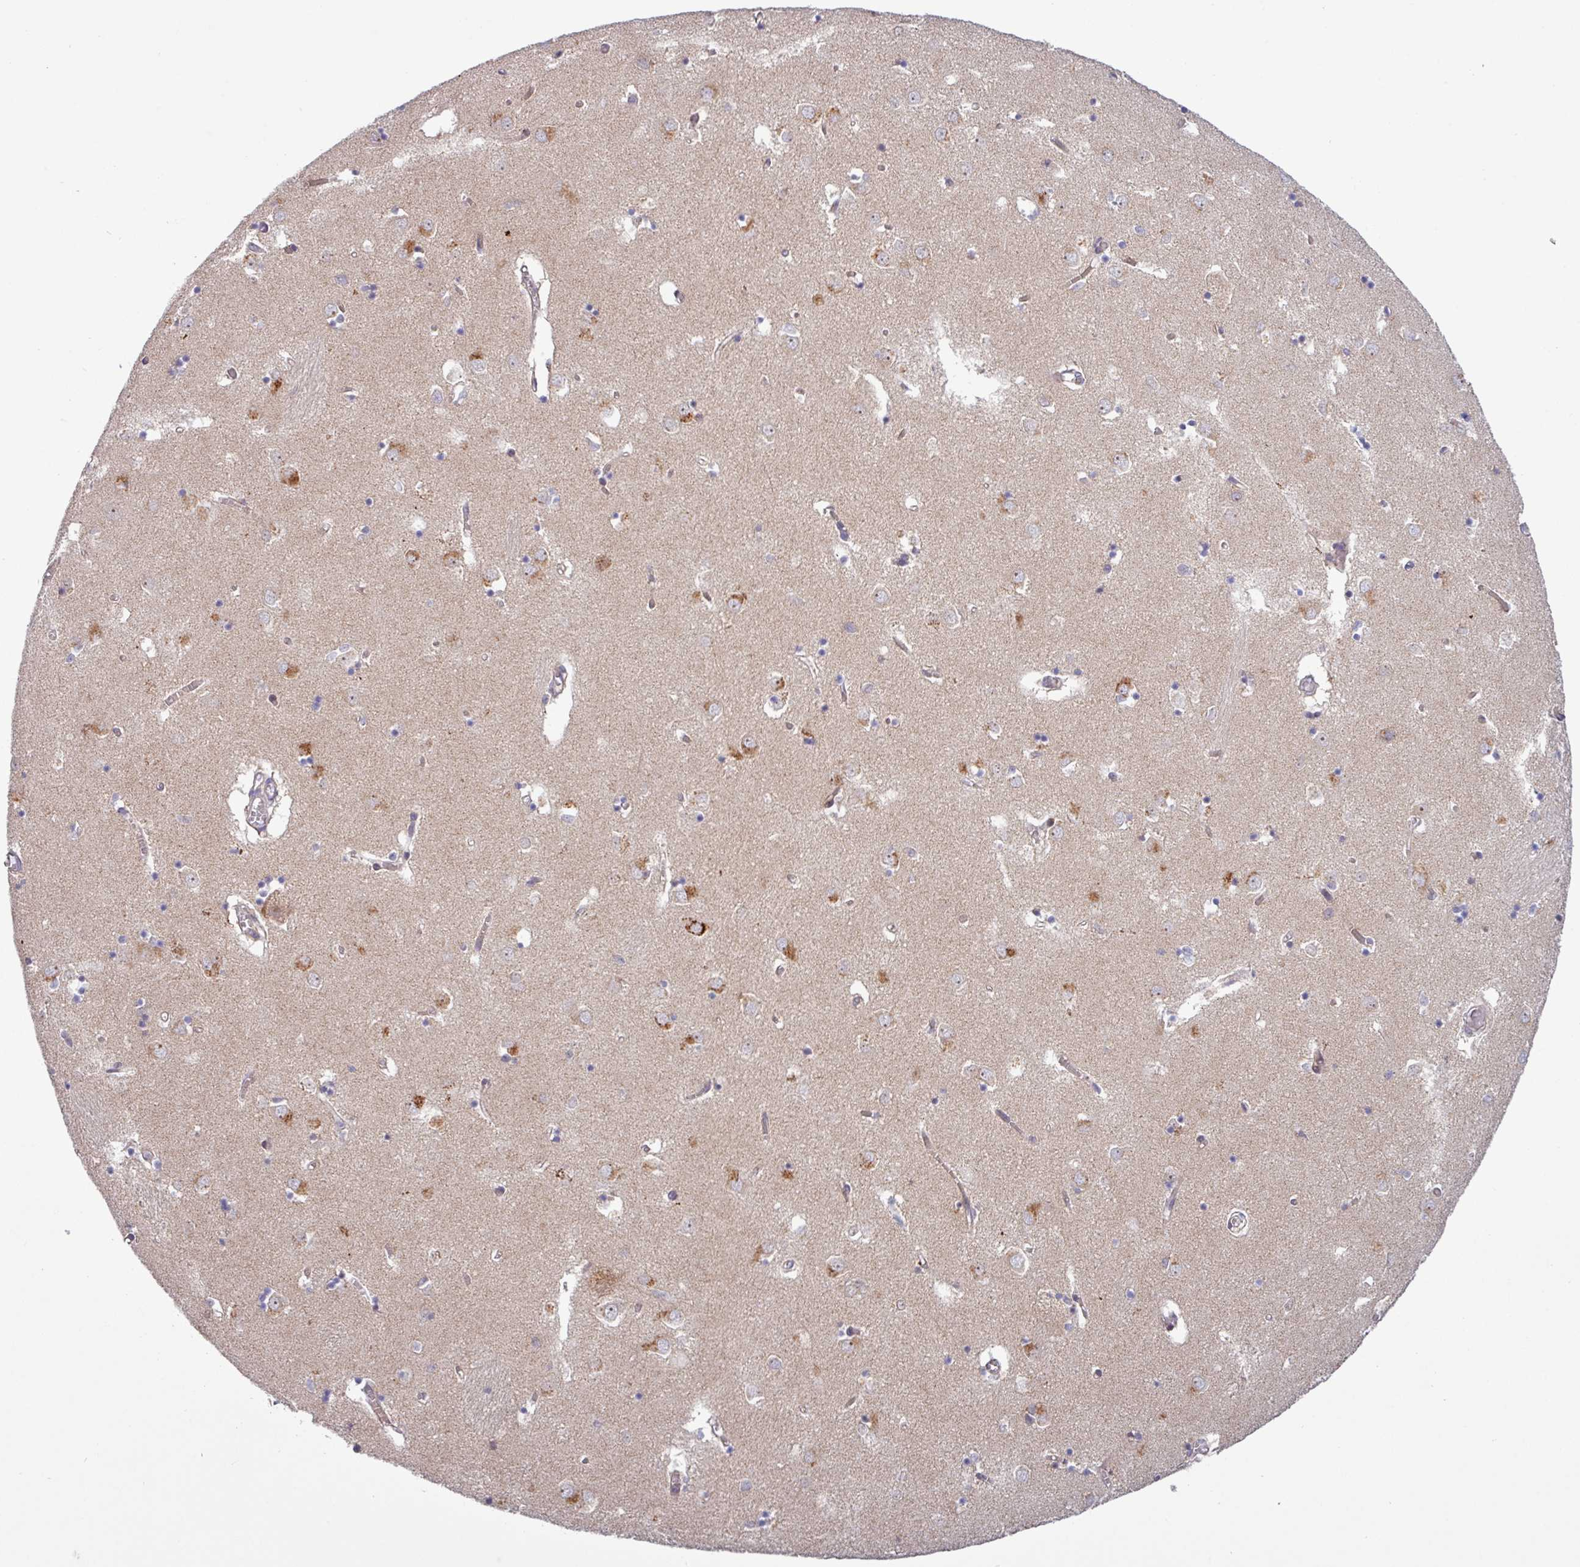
{"staining": {"intensity": "negative", "quantity": "none", "location": "none"}, "tissue": "caudate", "cell_type": "Glial cells", "image_type": "normal", "snomed": [{"axis": "morphology", "description": "Normal tissue, NOS"}, {"axis": "topography", "description": "Lateral ventricle wall"}], "caption": "Immunohistochemistry (IHC) photomicrograph of benign caudate: caudate stained with DAB (3,3'-diaminobenzidine) displays no significant protein staining in glial cells.", "gene": "TNFSF12", "patient": {"sex": "male", "age": 70}}